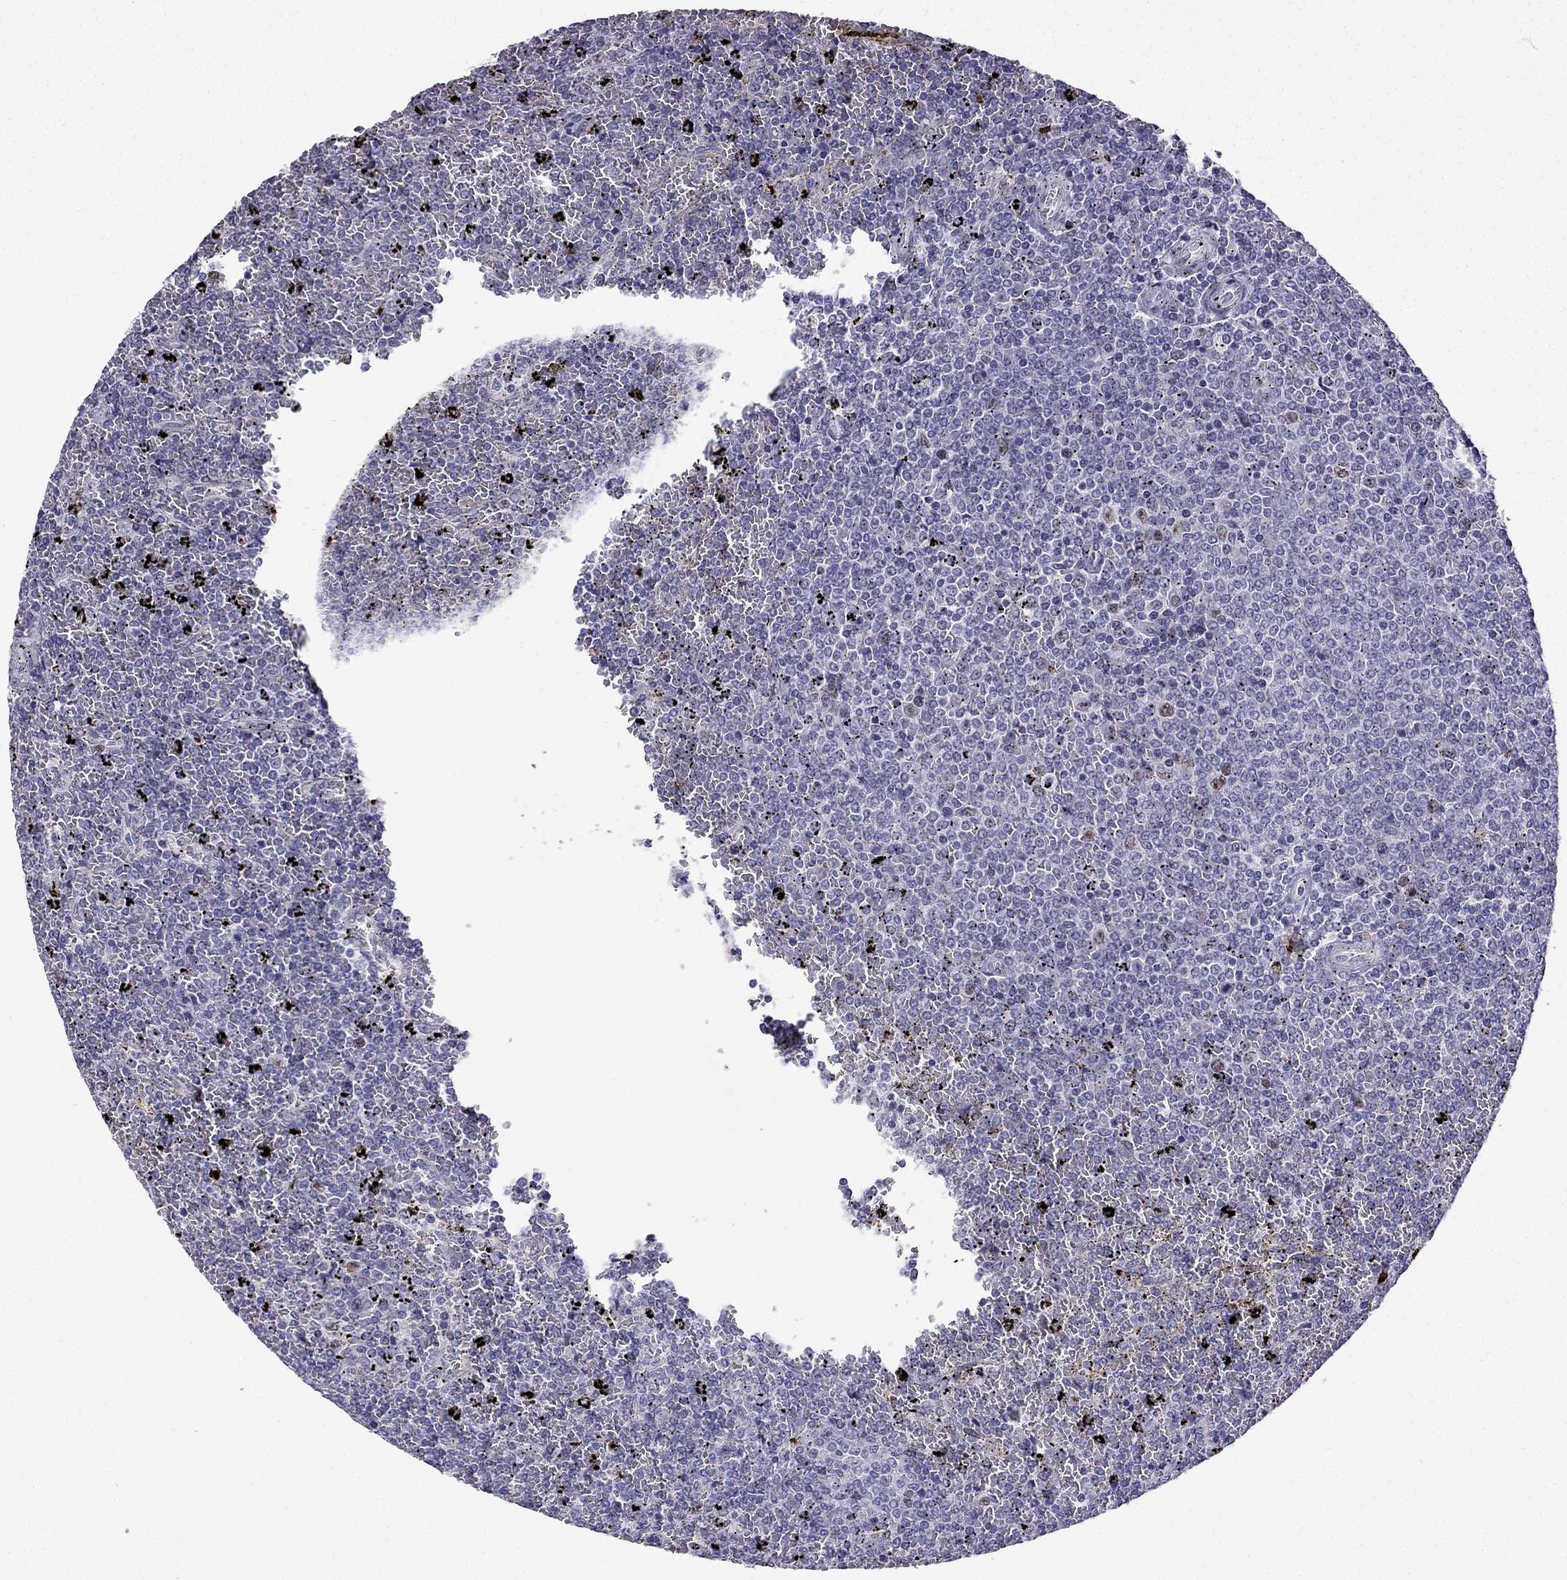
{"staining": {"intensity": "negative", "quantity": "none", "location": "none"}, "tissue": "lymphoma", "cell_type": "Tumor cells", "image_type": "cancer", "snomed": [{"axis": "morphology", "description": "Malignant lymphoma, non-Hodgkin's type, Low grade"}, {"axis": "topography", "description": "Spleen"}], "caption": "DAB immunohistochemical staining of human lymphoma demonstrates no significant positivity in tumor cells.", "gene": "UHRF1", "patient": {"sex": "female", "age": 77}}